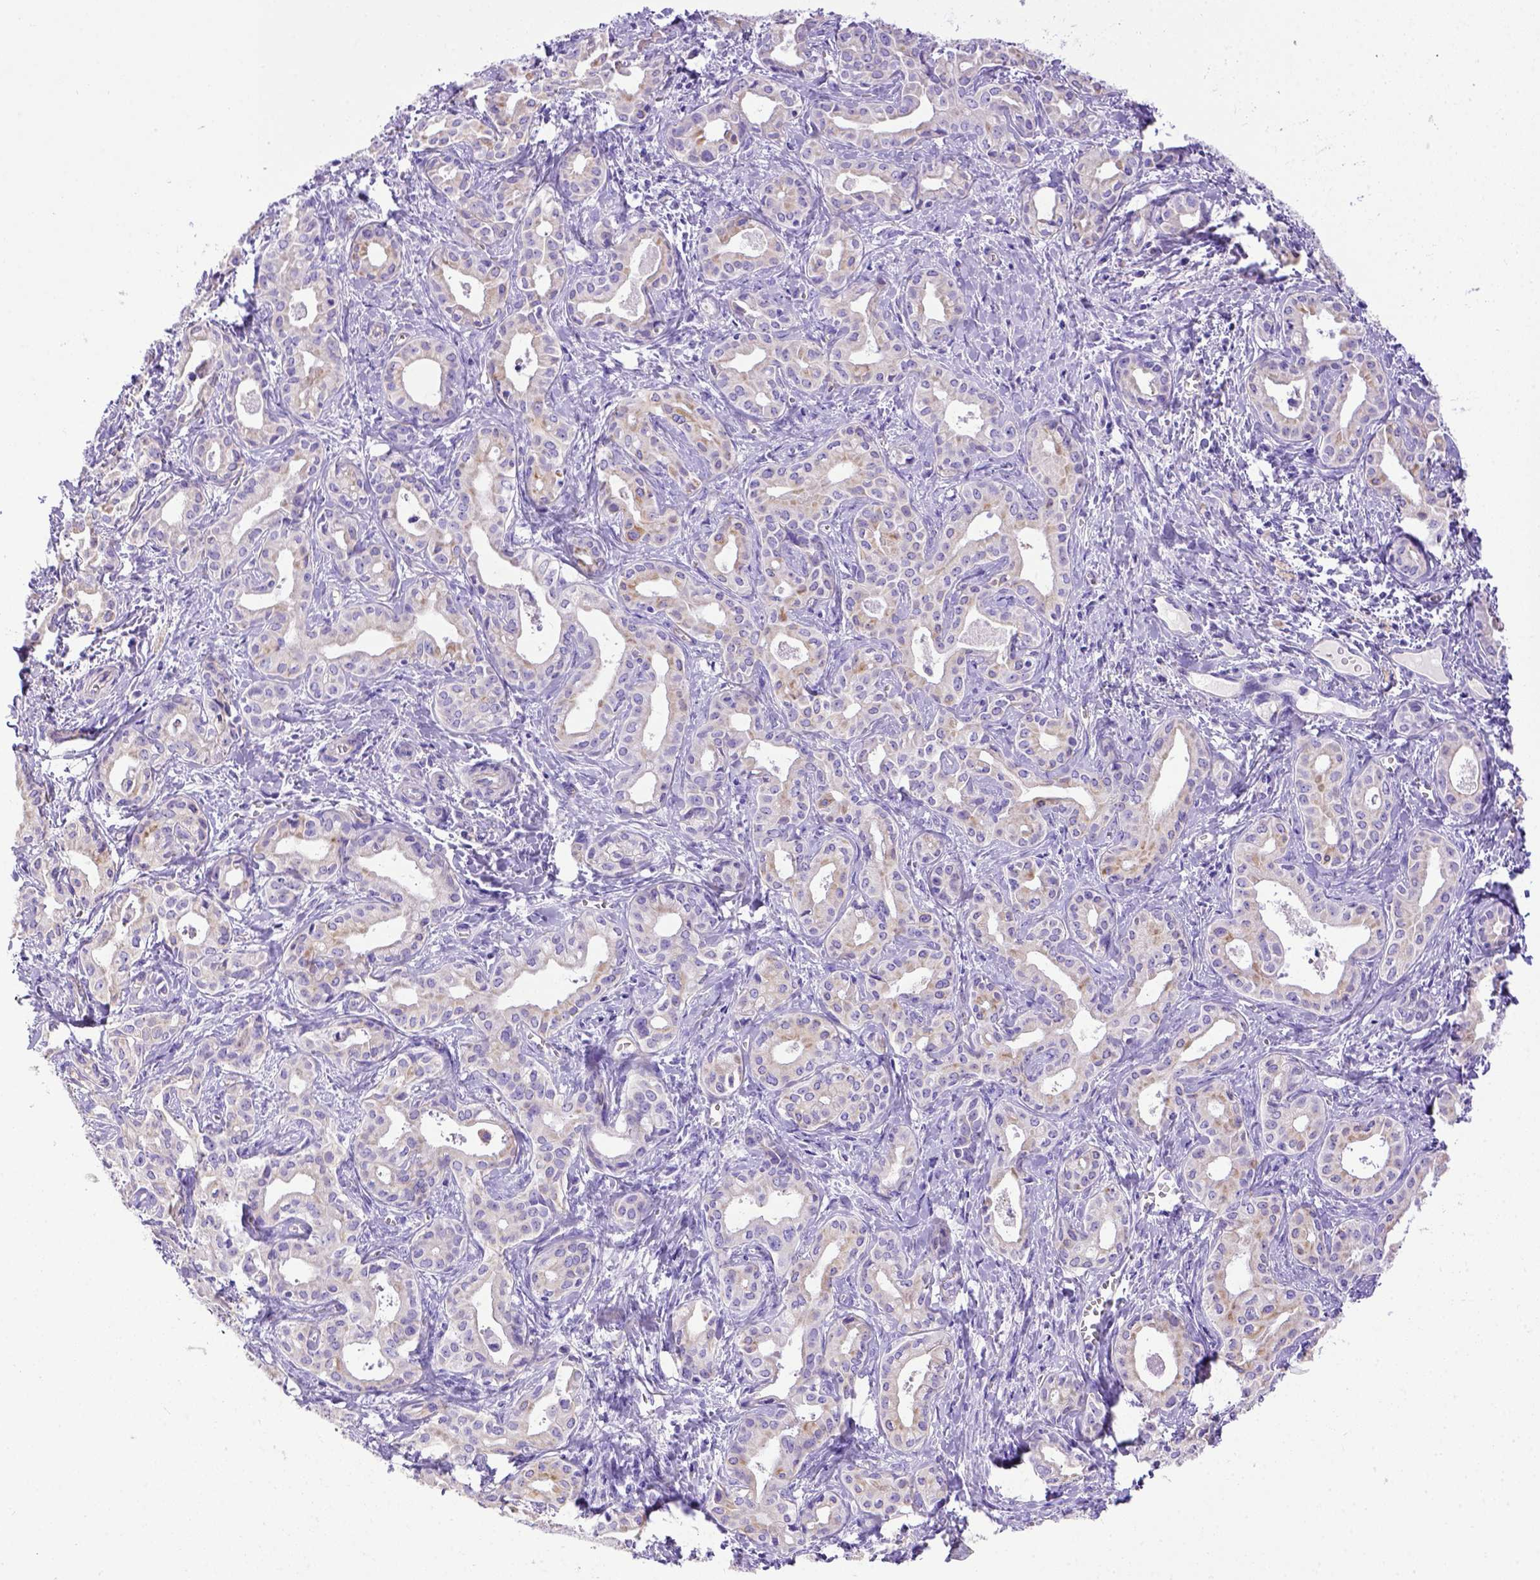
{"staining": {"intensity": "weak", "quantity": "25%-75%", "location": "cytoplasmic/membranous"}, "tissue": "liver cancer", "cell_type": "Tumor cells", "image_type": "cancer", "snomed": [{"axis": "morphology", "description": "Cholangiocarcinoma"}, {"axis": "topography", "description": "Liver"}], "caption": "Liver cancer (cholangiocarcinoma) was stained to show a protein in brown. There is low levels of weak cytoplasmic/membranous expression in about 25%-75% of tumor cells. (Brightfield microscopy of DAB IHC at high magnification).", "gene": "LRRC18", "patient": {"sex": "female", "age": 65}}